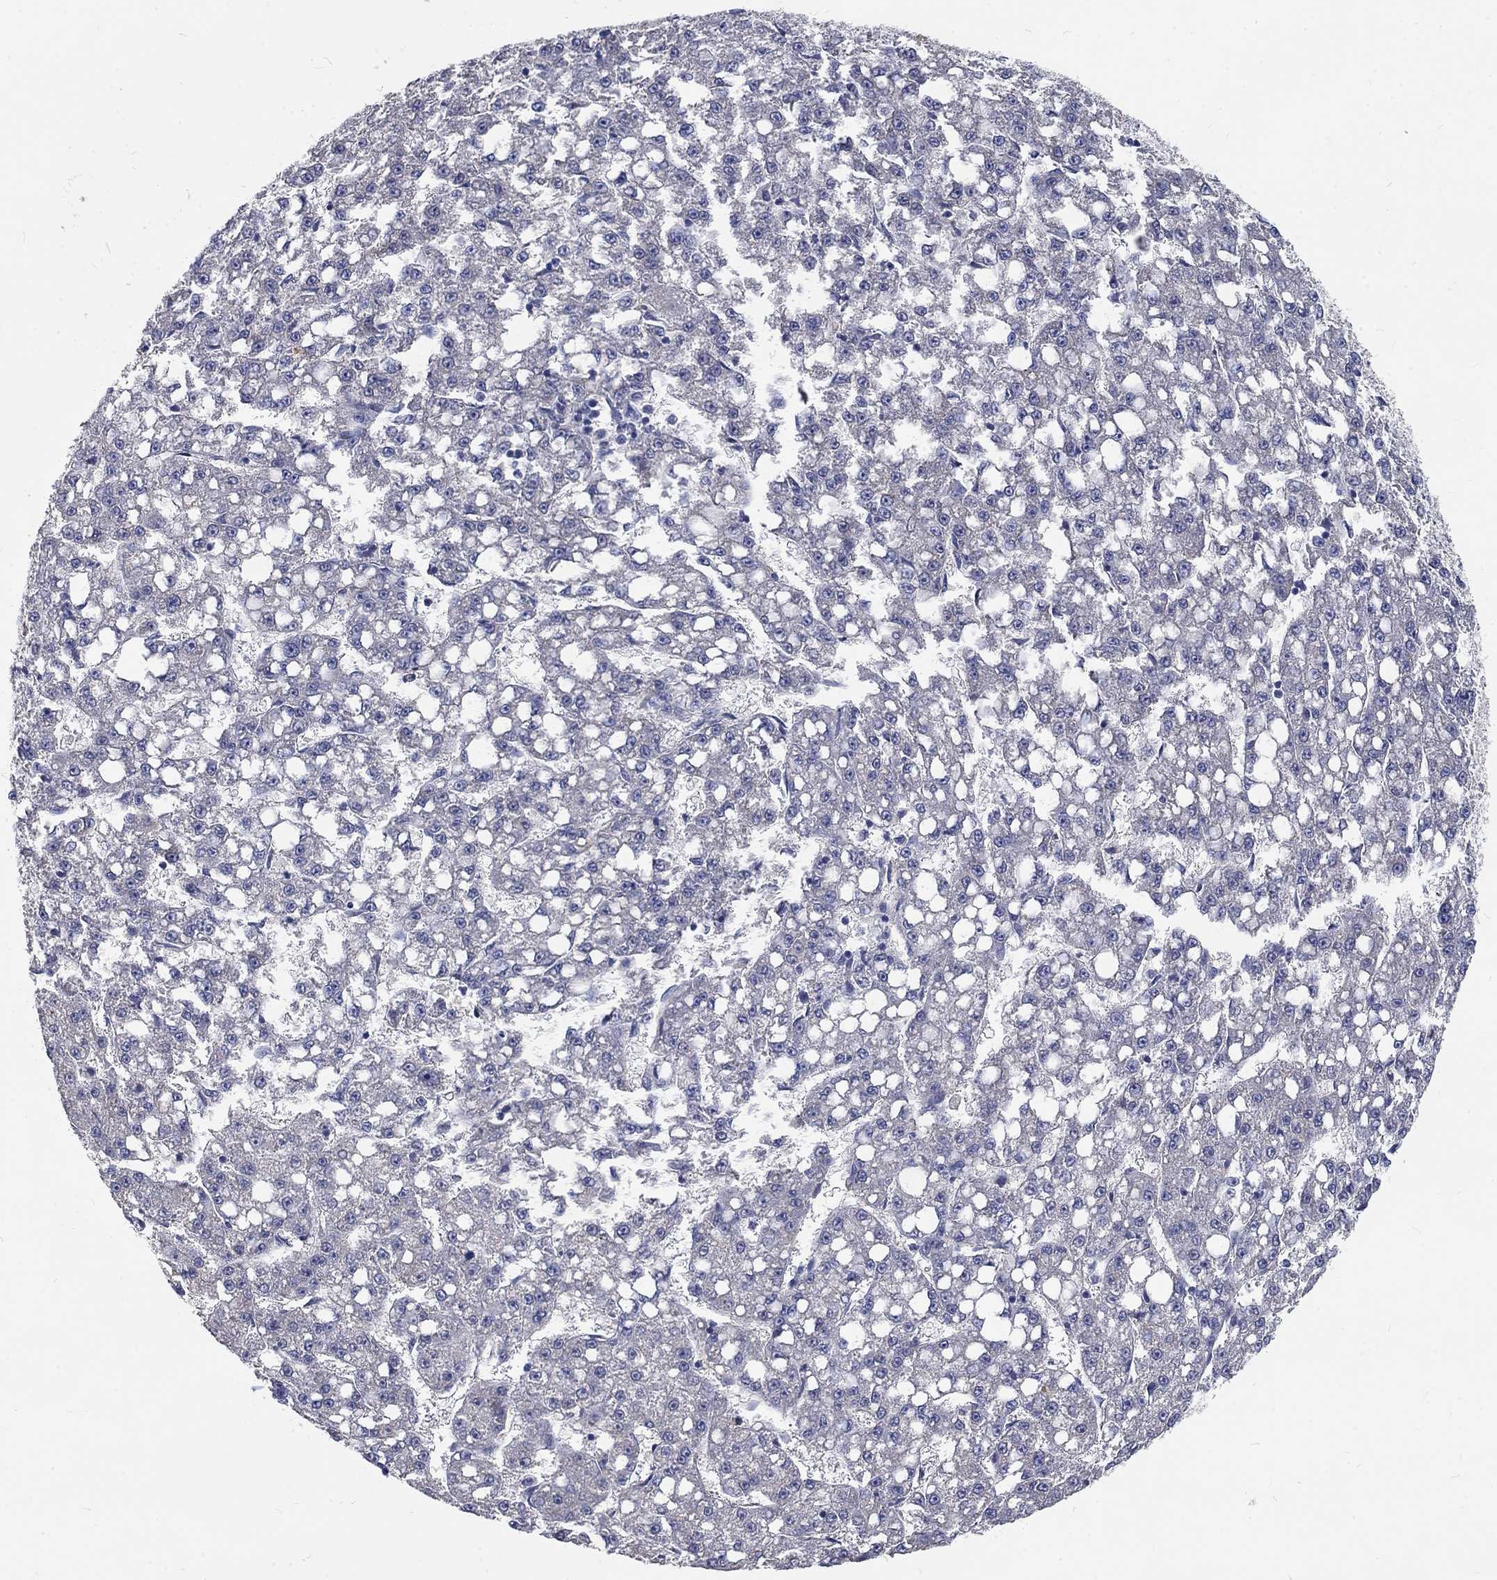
{"staining": {"intensity": "negative", "quantity": "none", "location": "none"}, "tissue": "liver cancer", "cell_type": "Tumor cells", "image_type": "cancer", "snomed": [{"axis": "morphology", "description": "Carcinoma, Hepatocellular, NOS"}, {"axis": "topography", "description": "Liver"}], "caption": "Tumor cells show no significant protein expression in liver cancer.", "gene": "PHKA1", "patient": {"sex": "female", "age": 65}}